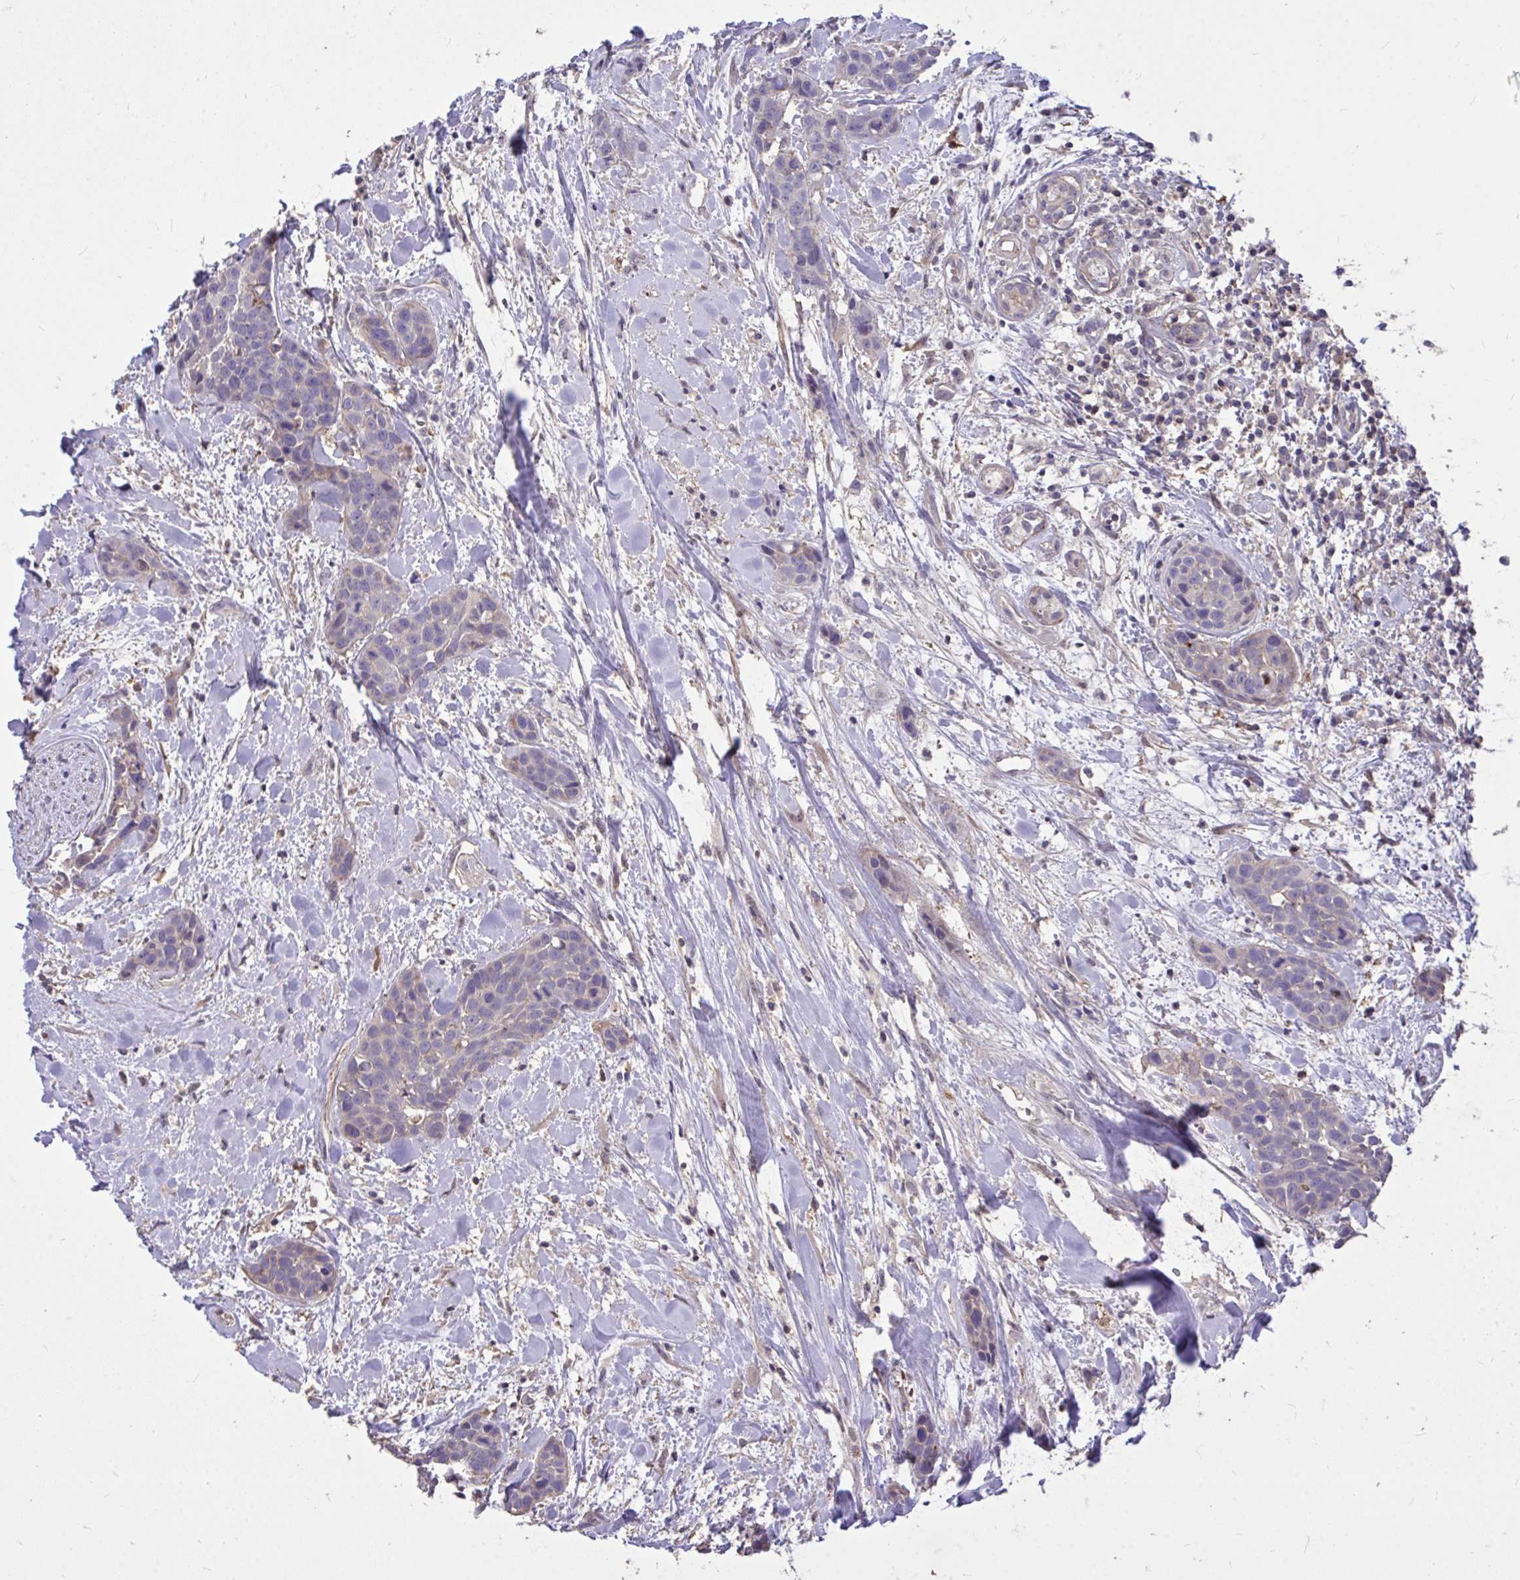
{"staining": {"intensity": "negative", "quantity": "none", "location": "none"}, "tissue": "head and neck cancer", "cell_type": "Tumor cells", "image_type": "cancer", "snomed": [{"axis": "morphology", "description": "Squamous cell carcinoma, NOS"}, {"axis": "topography", "description": "Head-Neck"}], "caption": "A photomicrograph of human head and neck squamous cell carcinoma is negative for staining in tumor cells. (DAB immunohistochemistry visualized using brightfield microscopy, high magnification).", "gene": "IGFL2", "patient": {"sex": "female", "age": 50}}